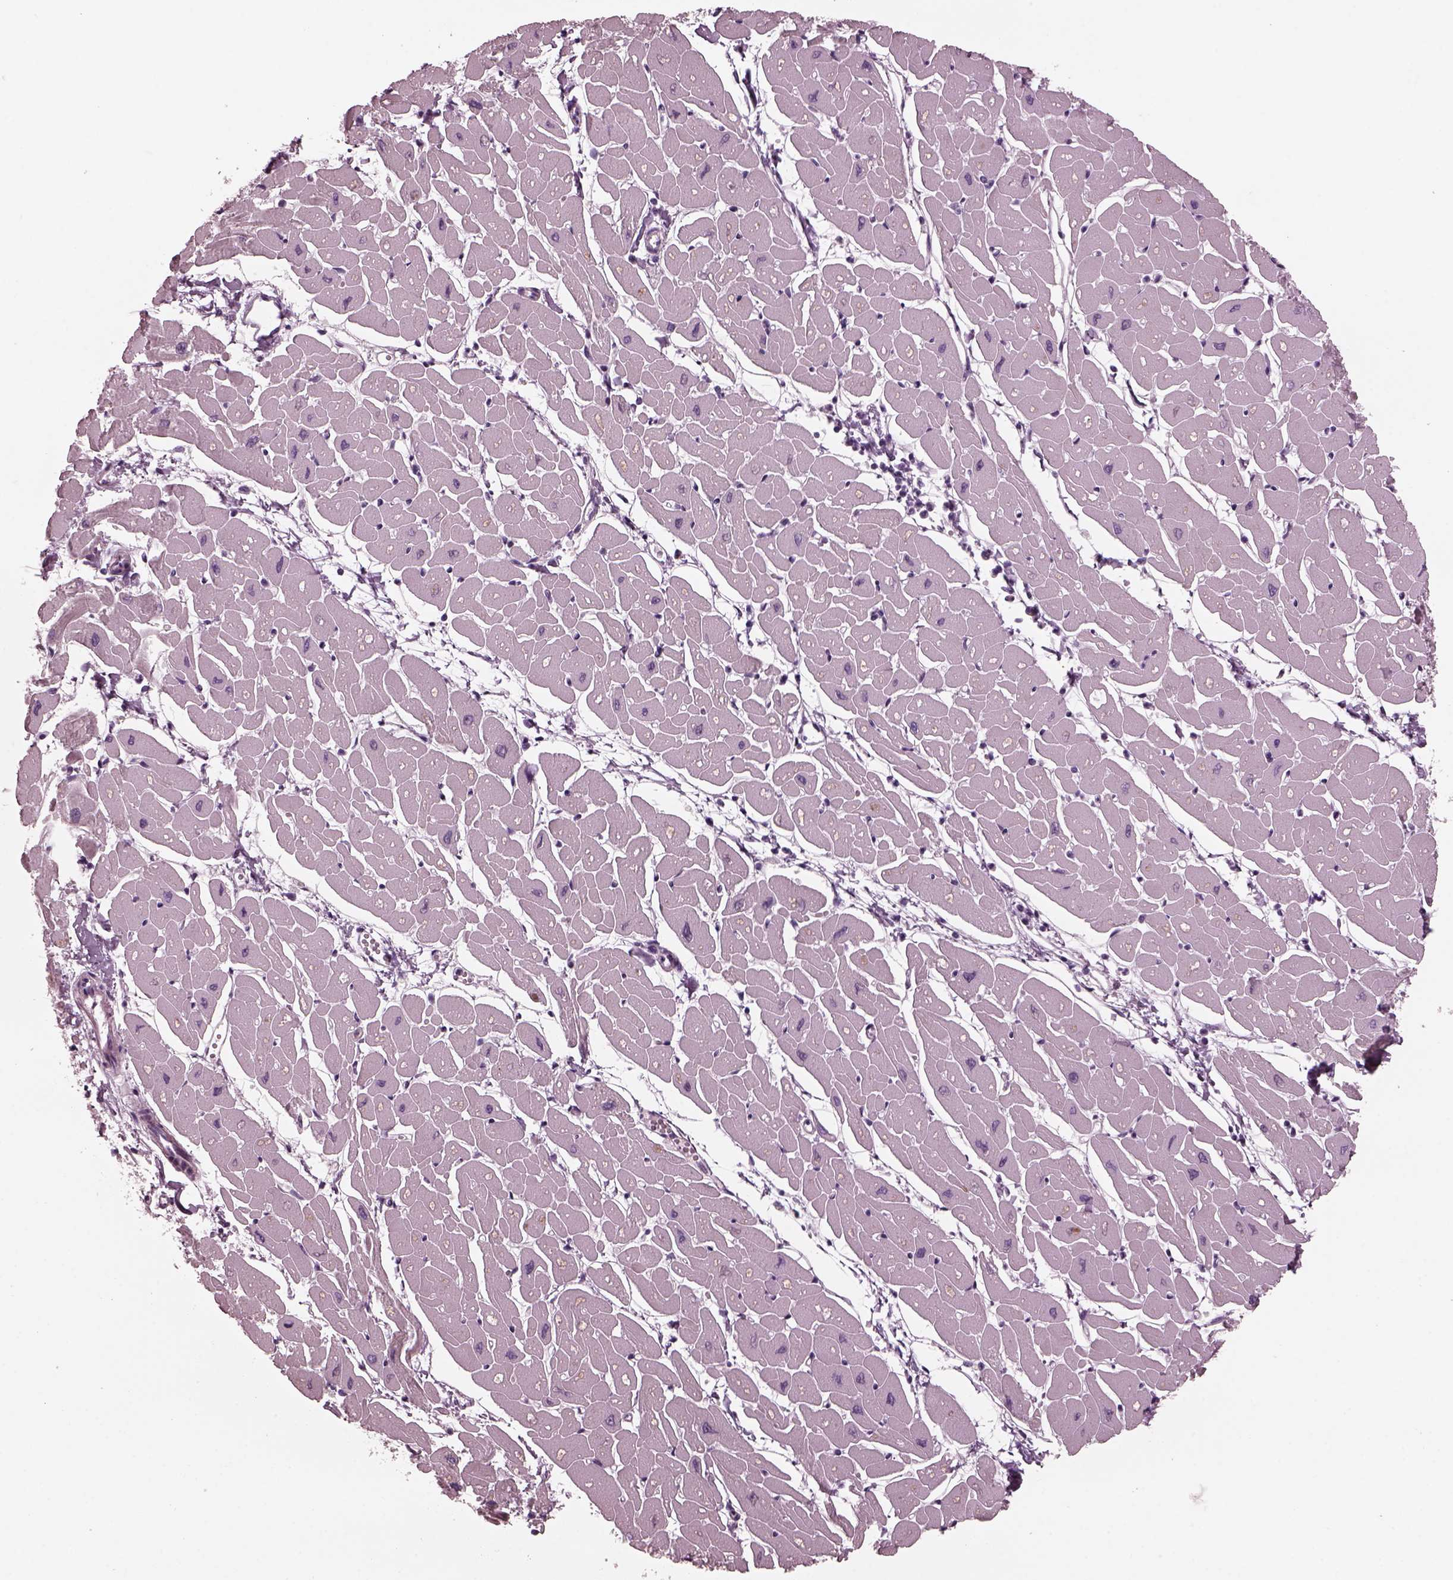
{"staining": {"intensity": "negative", "quantity": "none", "location": "none"}, "tissue": "heart muscle", "cell_type": "Cardiomyocytes", "image_type": "normal", "snomed": [{"axis": "morphology", "description": "Normal tissue, NOS"}, {"axis": "topography", "description": "Heart"}], "caption": "This is a histopathology image of immunohistochemistry staining of unremarkable heart muscle, which shows no positivity in cardiomyocytes. (IHC, brightfield microscopy, high magnification).", "gene": "SAXO1", "patient": {"sex": "male", "age": 57}}